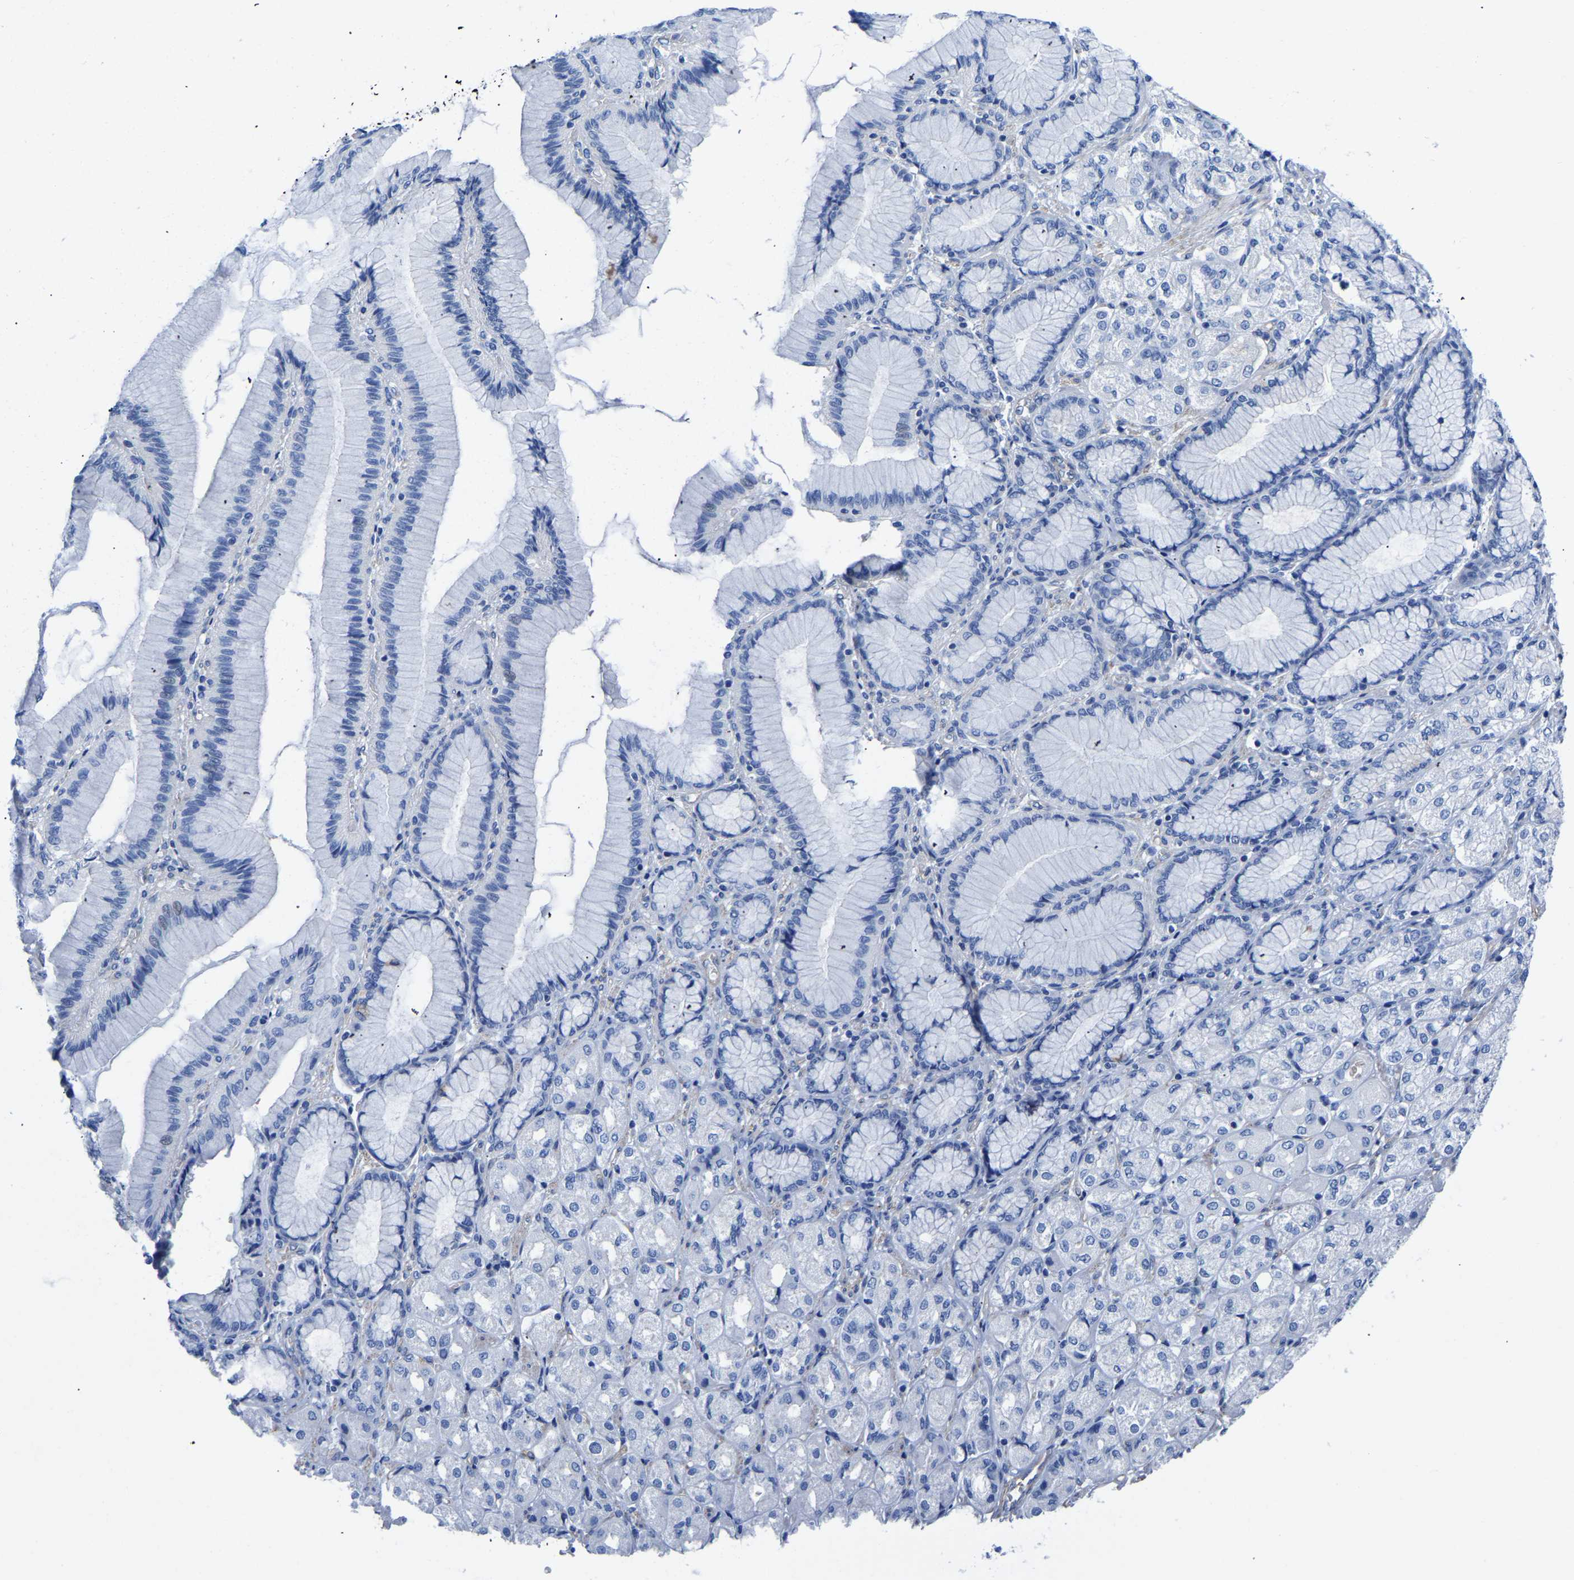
{"staining": {"intensity": "negative", "quantity": "none", "location": "none"}, "tissue": "stomach cancer", "cell_type": "Tumor cells", "image_type": "cancer", "snomed": [{"axis": "morphology", "description": "Adenocarcinoma, NOS"}, {"axis": "topography", "description": "Stomach"}], "caption": "Tumor cells are negative for protein expression in human stomach cancer.", "gene": "UPK3A", "patient": {"sex": "female", "age": 65}}